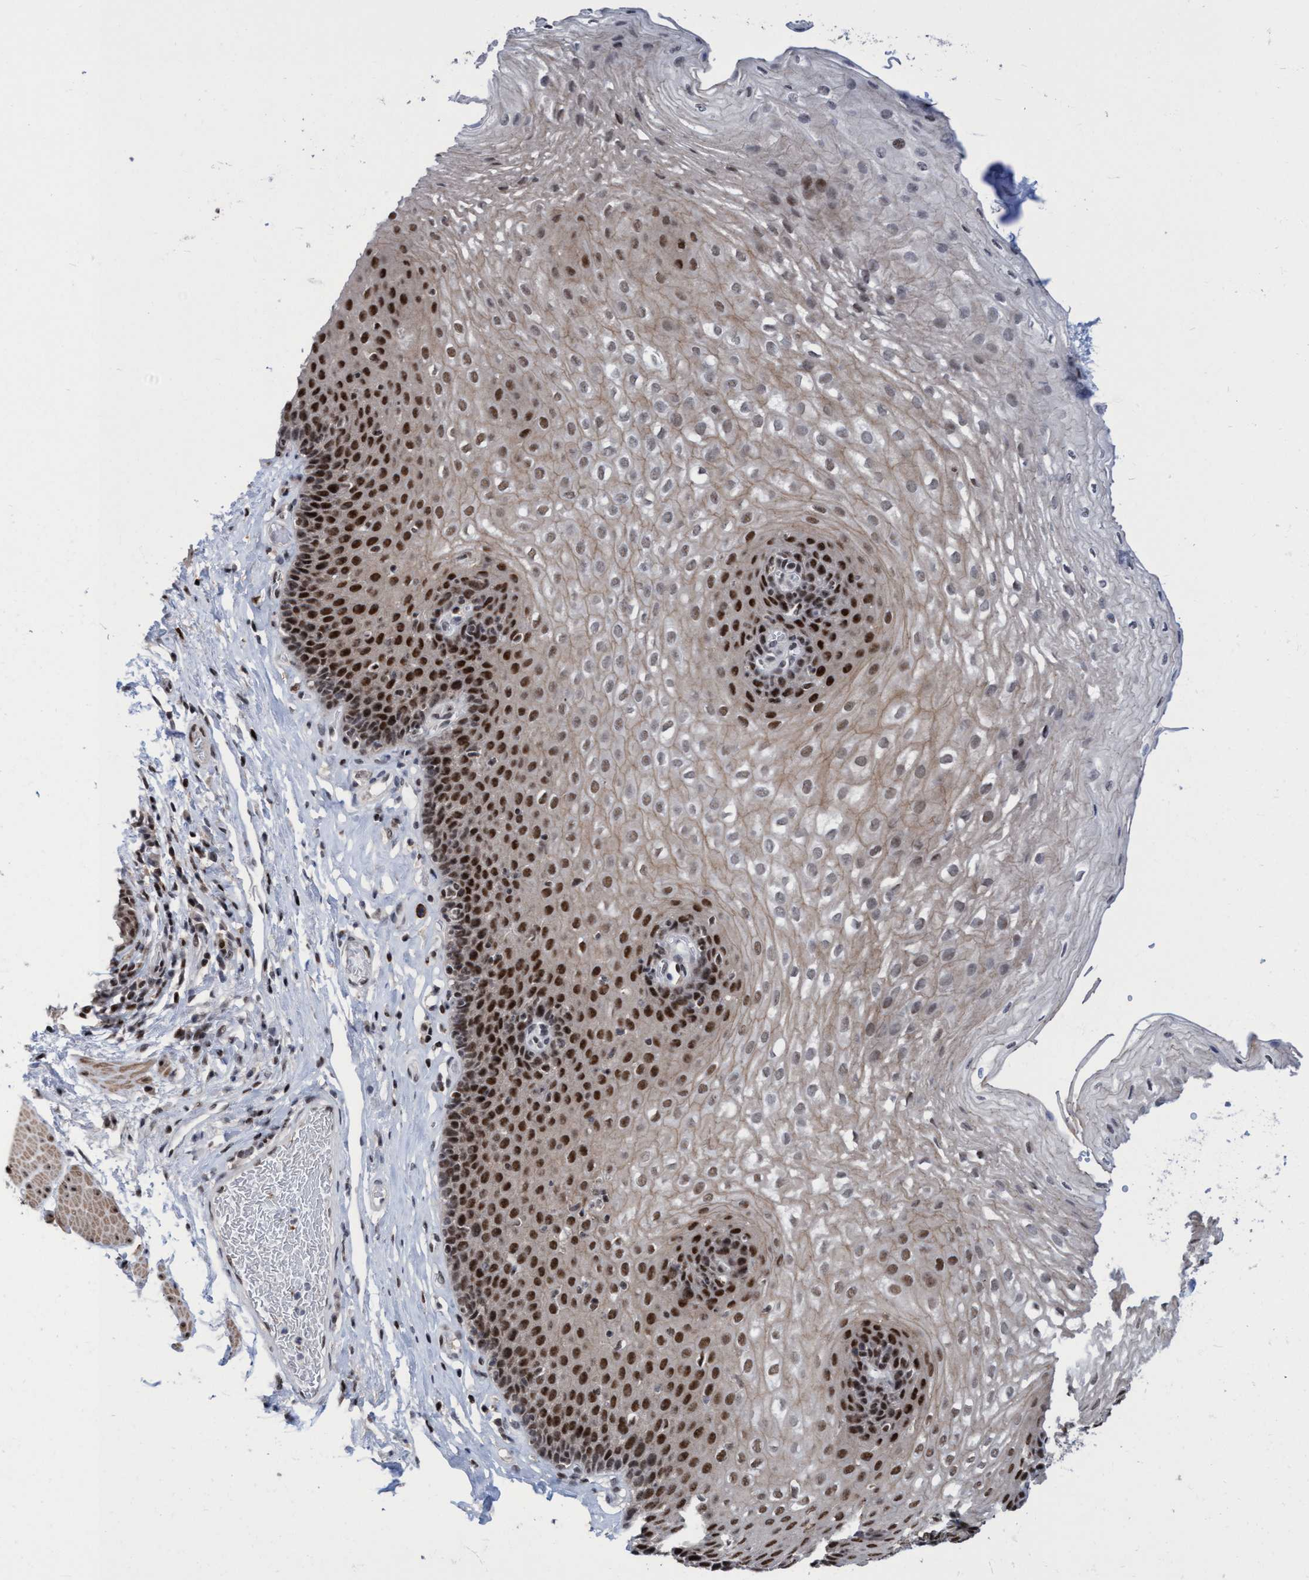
{"staining": {"intensity": "strong", "quantity": "25%-75%", "location": "nuclear"}, "tissue": "esophagus", "cell_type": "Squamous epithelial cells", "image_type": "normal", "snomed": [{"axis": "morphology", "description": "Normal tissue, NOS"}, {"axis": "topography", "description": "Esophagus"}], "caption": "This micrograph reveals IHC staining of benign esophagus, with high strong nuclear positivity in about 25%-75% of squamous epithelial cells.", "gene": "C9orf78", "patient": {"sex": "female", "age": 66}}